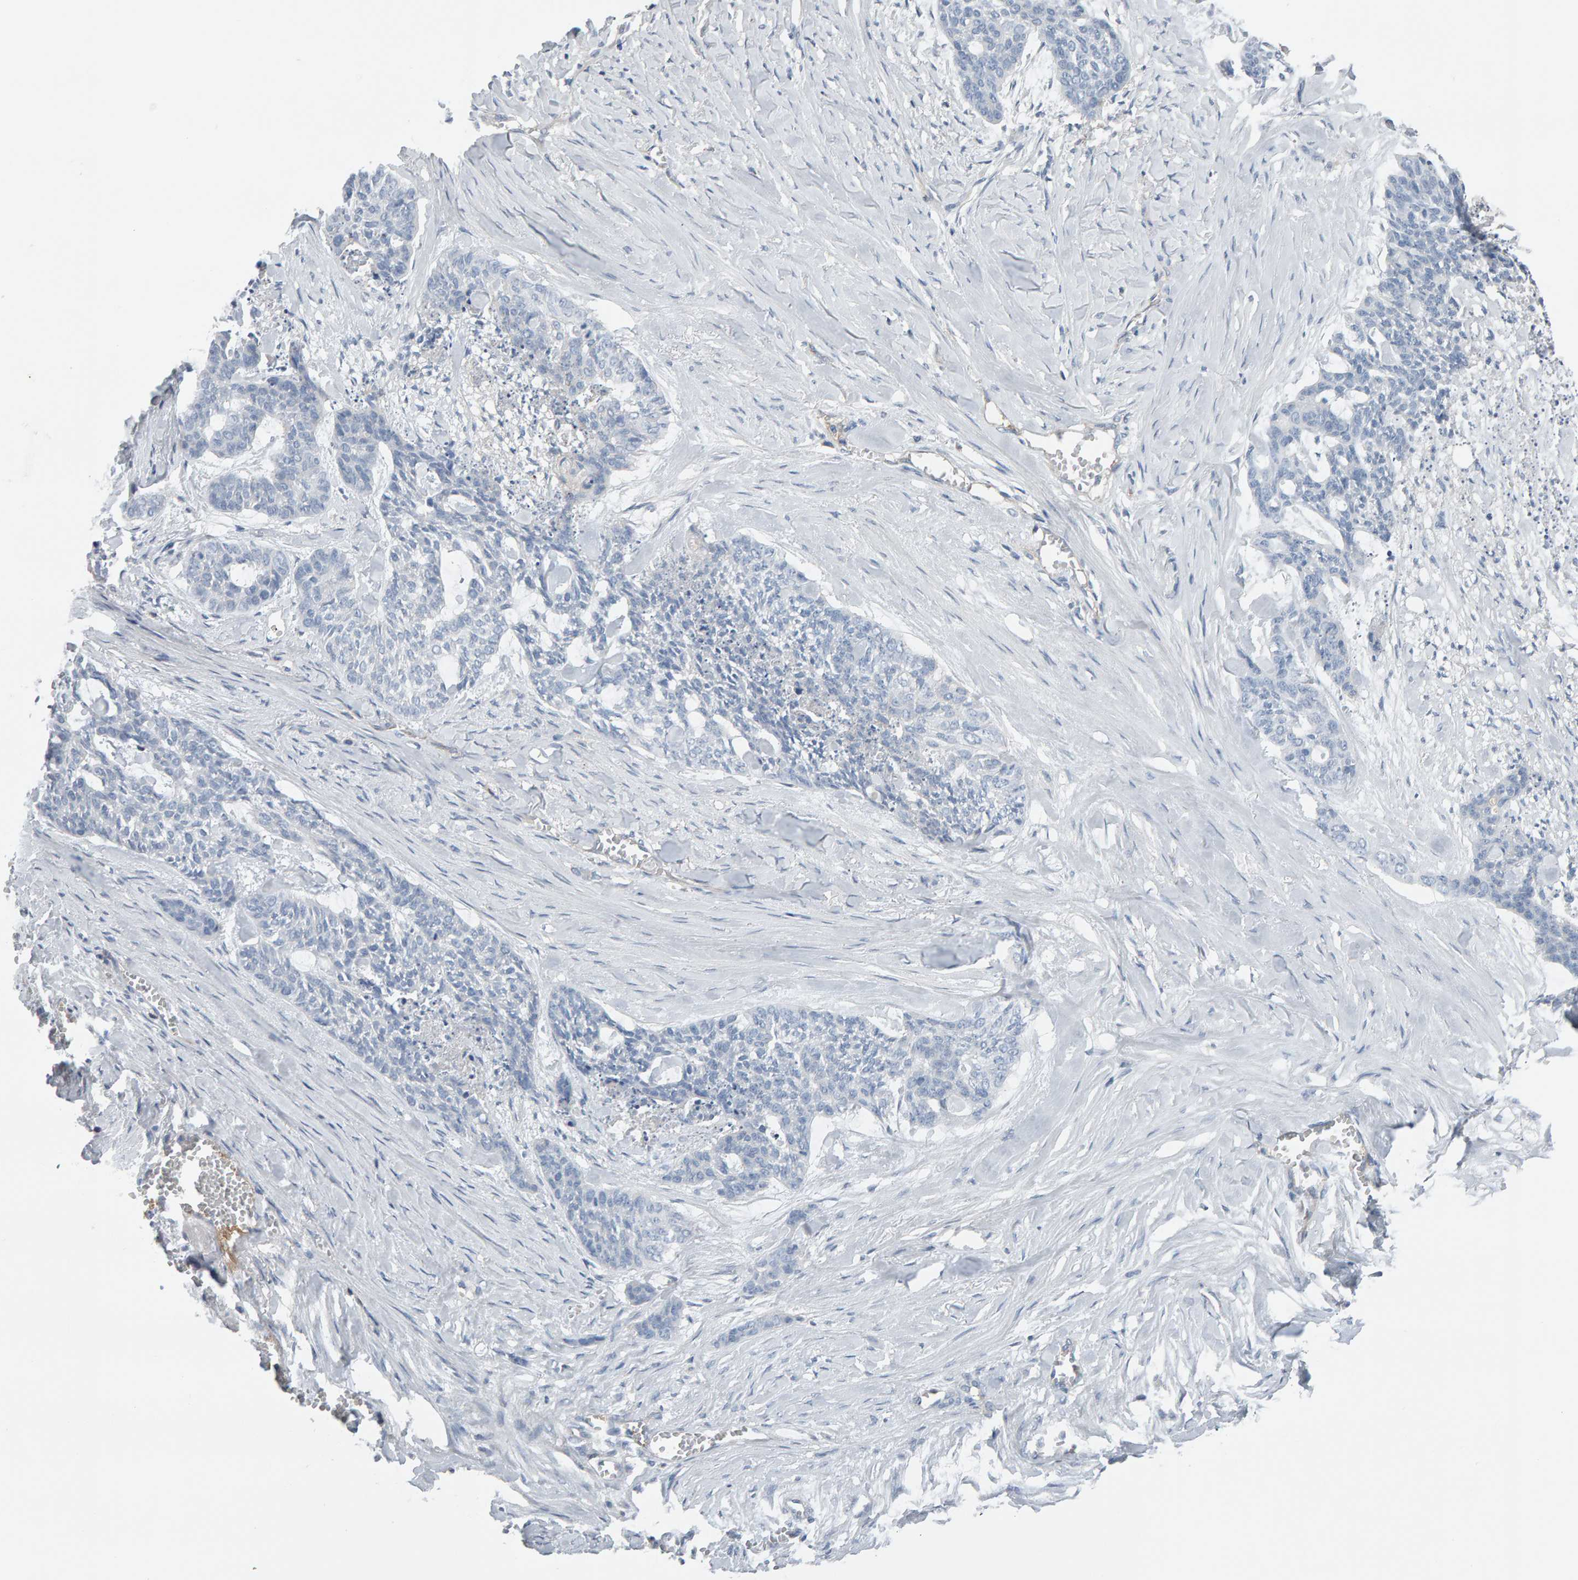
{"staining": {"intensity": "negative", "quantity": "none", "location": "none"}, "tissue": "skin cancer", "cell_type": "Tumor cells", "image_type": "cancer", "snomed": [{"axis": "morphology", "description": "Basal cell carcinoma"}, {"axis": "topography", "description": "Skin"}], "caption": "Tumor cells are negative for brown protein staining in skin cancer. Brightfield microscopy of immunohistochemistry (IHC) stained with DAB (brown) and hematoxylin (blue), captured at high magnification.", "gene": "FYN", "patient": {"sex": "female", "age": 64}}